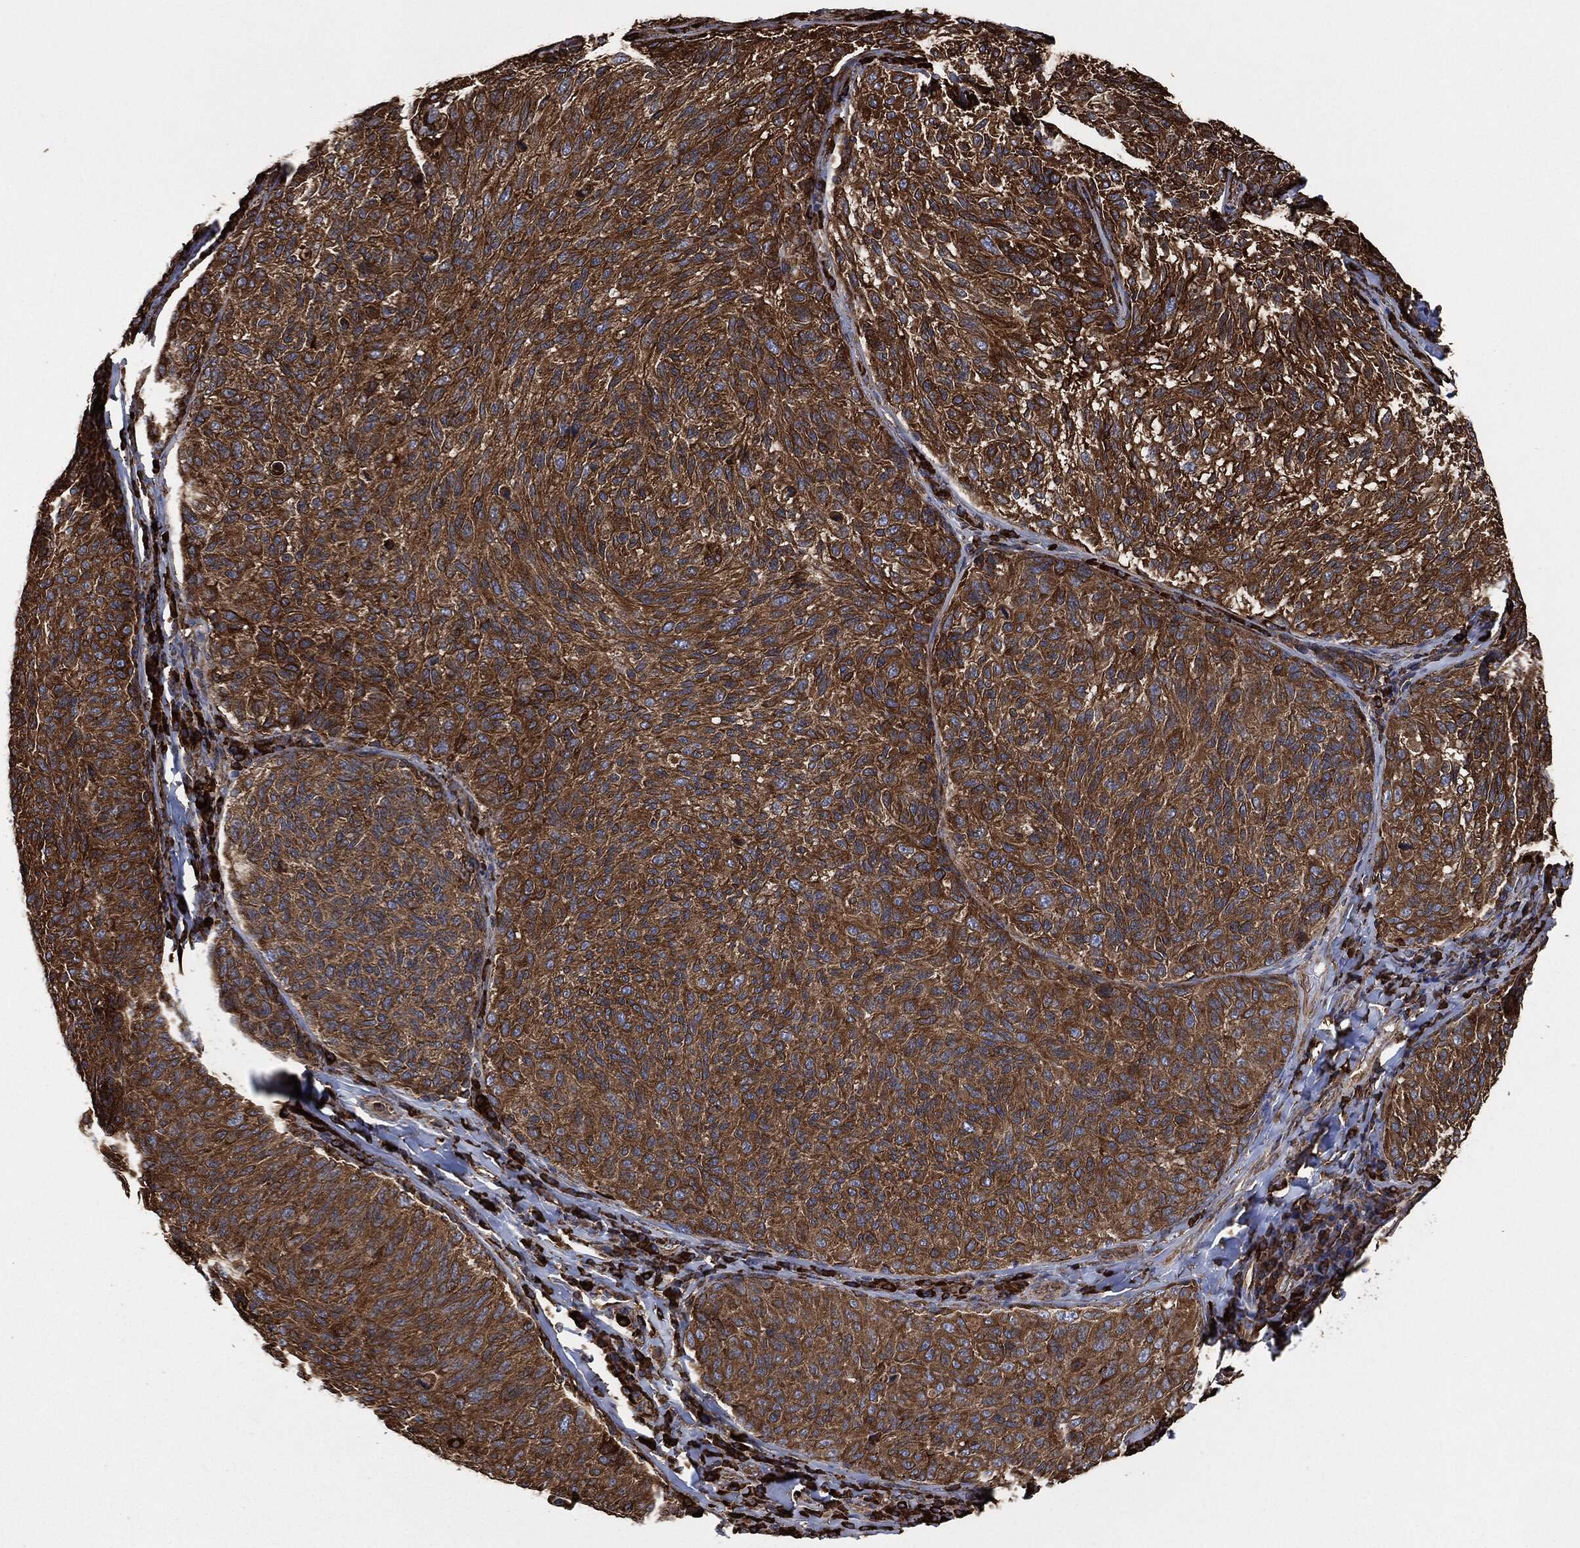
{"staining": {"intensity": "strong", "quantity": ">75%", "location": "cytoplasmic/membranous"}, "tissue": "melanoma", "cell_type": "Tumor cells", "image_type": "cancer", "snomed": [{"axis": "morphology", "description": "Malignant melanoma, NOS"}, {"axis": "topography", "description": "Skin"}], "caption": "A brown stain labels strong cytoplasmic/membranous expression of a protein in human melanoma tumor cells.", "gene": "AMFR", "patient": {"sex": "female", "age": 73}}